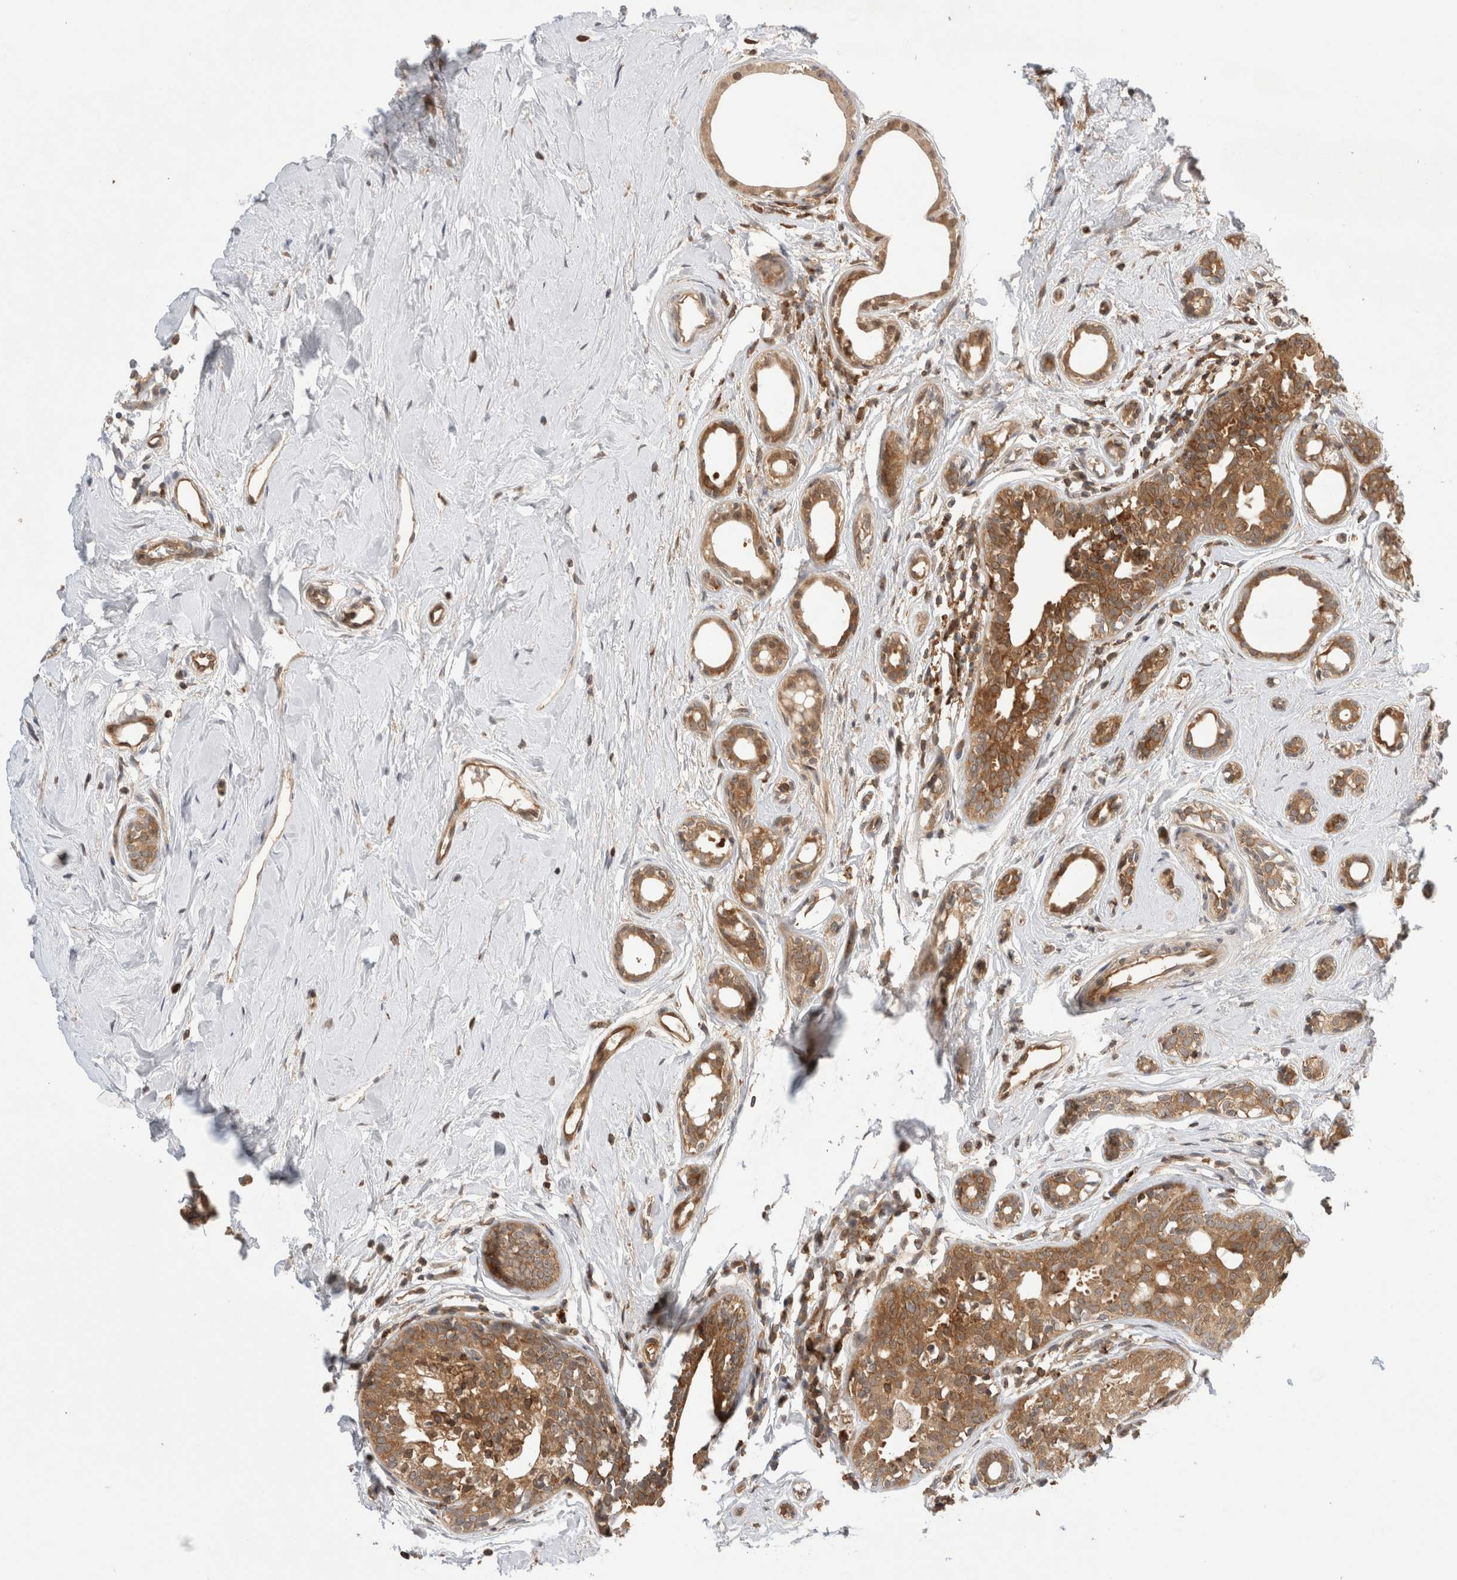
{"staining": {"intensity": "moderate", "quantity": ">75%", "location": "cytoplasmic/membranous"}, "tissue": "breast cancer", "cell_type": "Tumor cells", "image_type": "cancer", "snomed": [{"axis": "morphology", "description": "Duct carcinoma"}, {"axis": "topography", "description": "Breast"}], "caption": "Protein analysis of breast cancer tissue demonstrates moderate cytoplasmic/membranous positivity in approximately >75% of tumor cells. (Brightfield microscopy of DAB IHC at high magnification).", "gene": "NFKB1", "patient": {"sex": "female", "age": 55}}